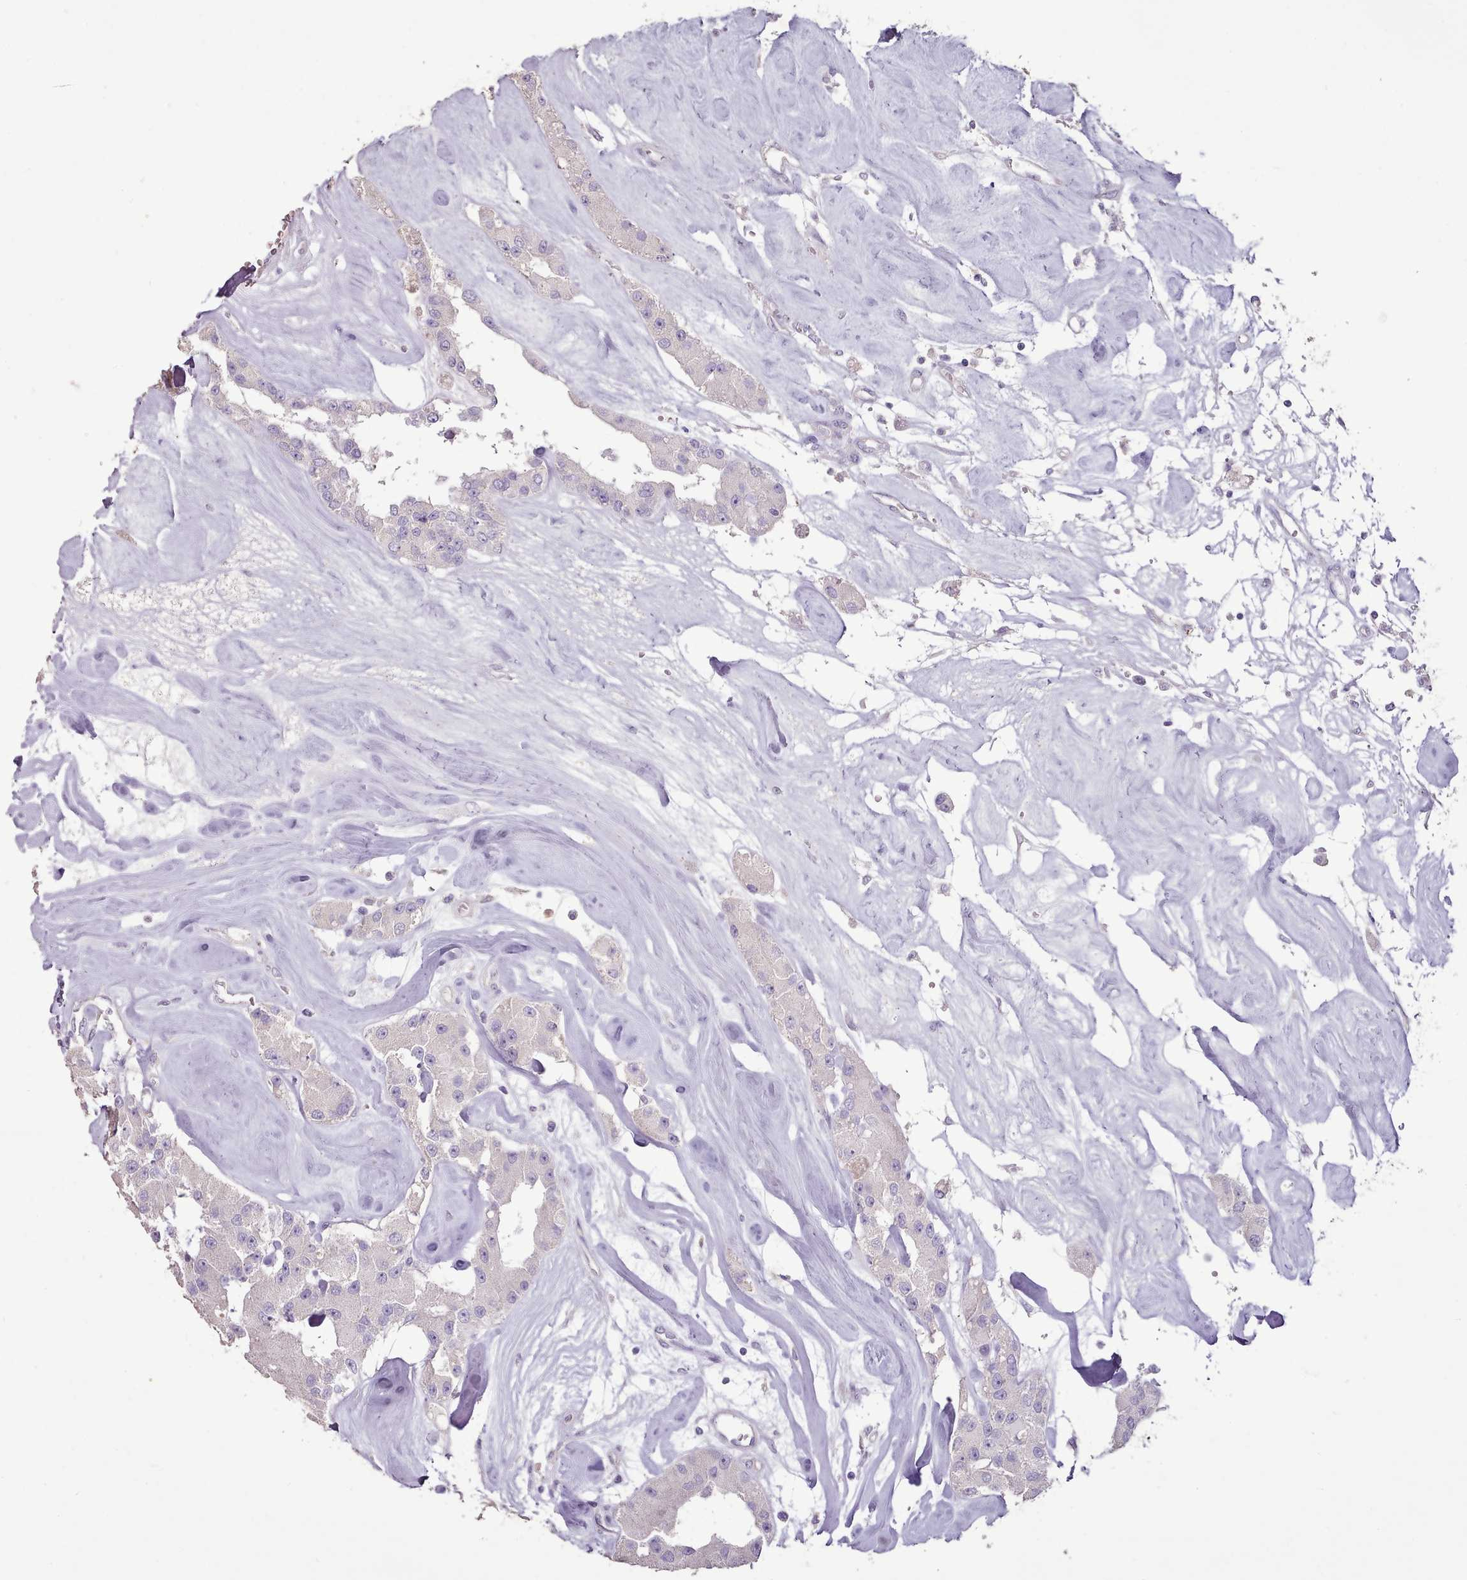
{"staining": {"intensity": "negative", "quantity": "none", "location": "none"}, "tissue": "carcinoid", "cell_type": "Tumor cells", "image_type": "cancer", "snomed": [{"axis": "morphology", "description": "Carcinoid, malignant, NOS"}, {"axis": "topography", "description": "Pancreas"}], "caption": "This is a photomicrograph of immunohistochemistry (IHC) staining of carcinoid, which shows no staining in tumor cells.", "gene": "BLOC1S2", "patient": {"sex": "male", "age": 41}}